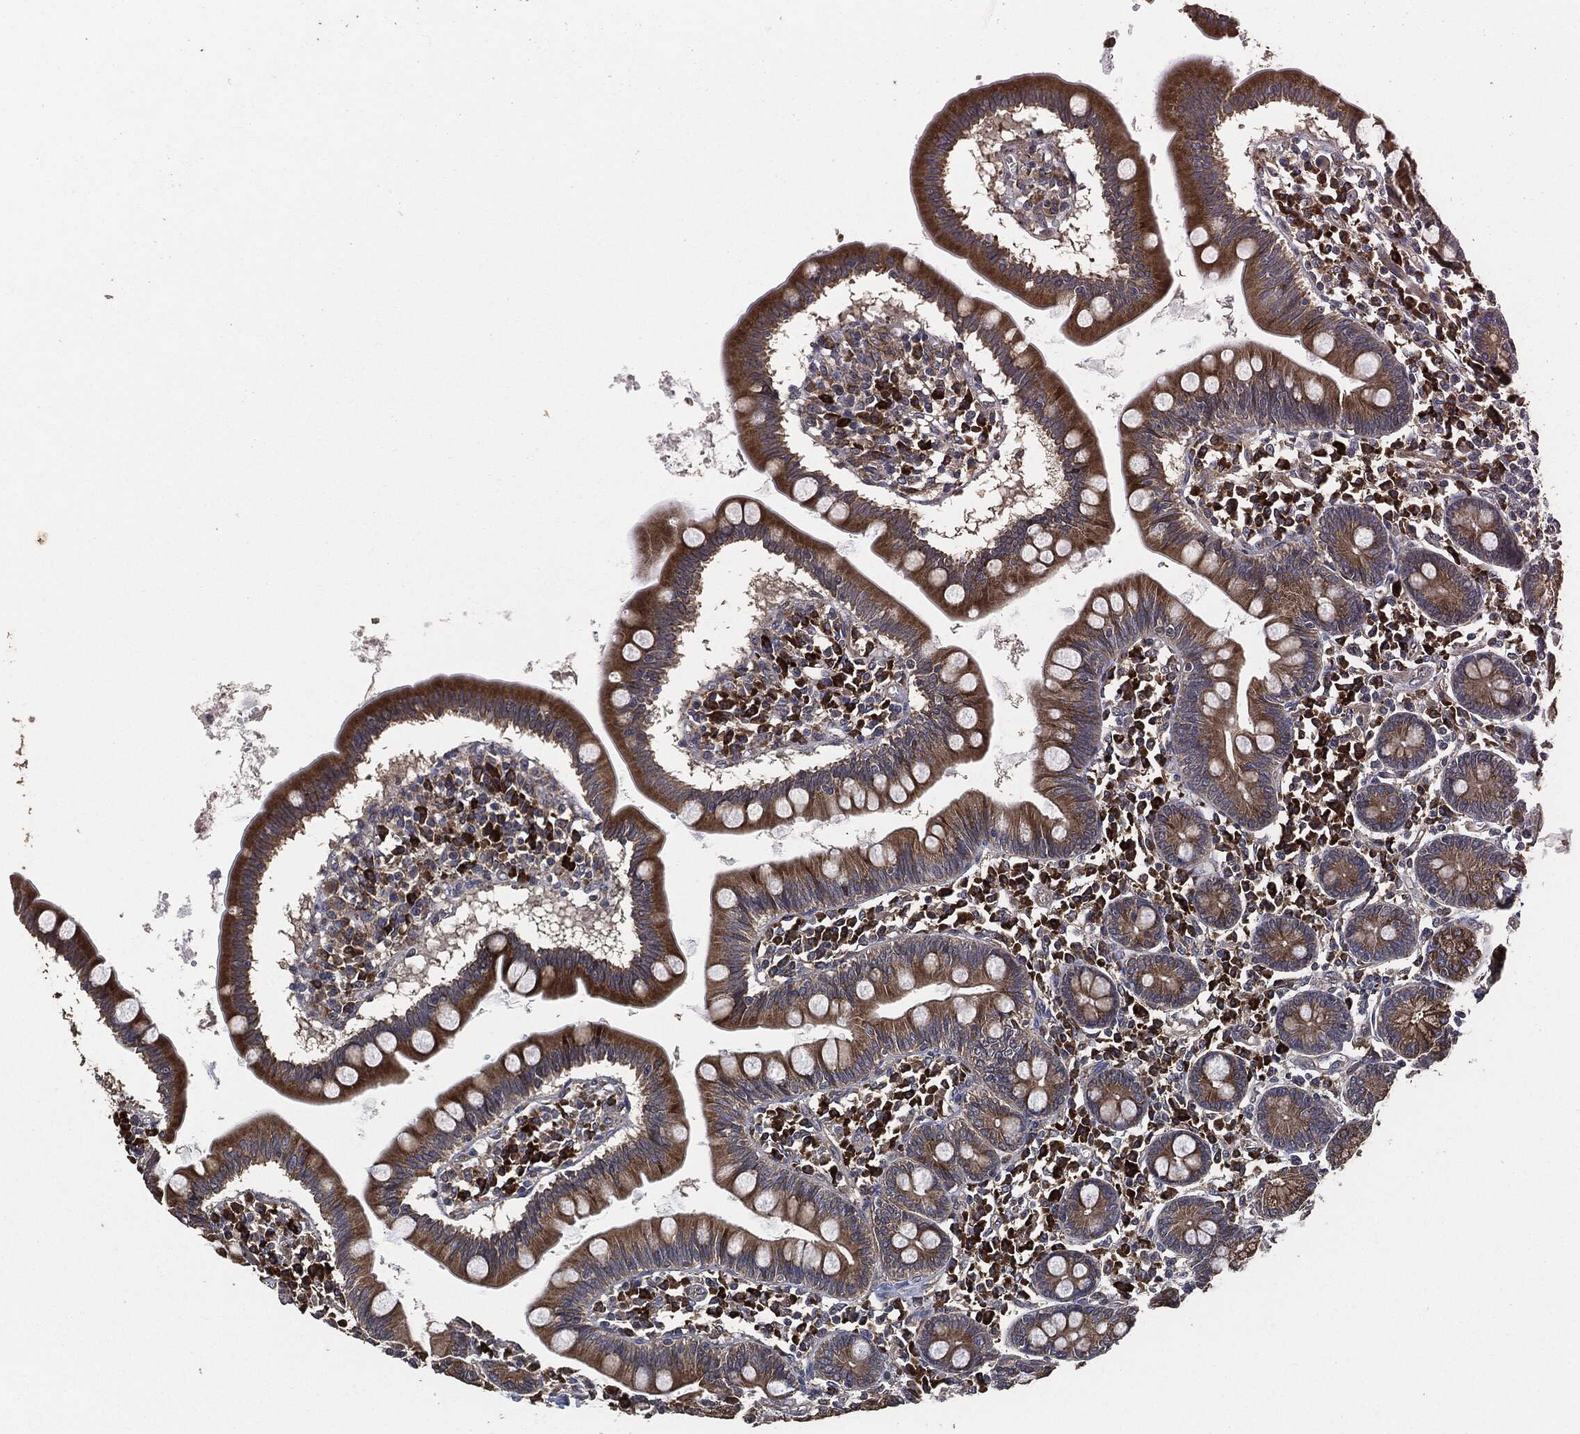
{"staining": {"intensity": "strong", "quantity": ">75%", "location": "cytoplasmic/membranous"}, "tissue": "small intestine", "cell_type": "Glandular cells", "image_type": "normal", "snomed": [{"axis": "morphology", "description": "Normal tissue, NOS"}, {"axis": "topography", "description": "Small intestine"}], "caption": "About >75% of glandular cells in benign human small intestine demonstrate strong cytoplasmic/membranous protein staining as visualized by brown immunohistochemical staining.", "gene": "STK3", "patient": {"sex": "male", "age": 88}}